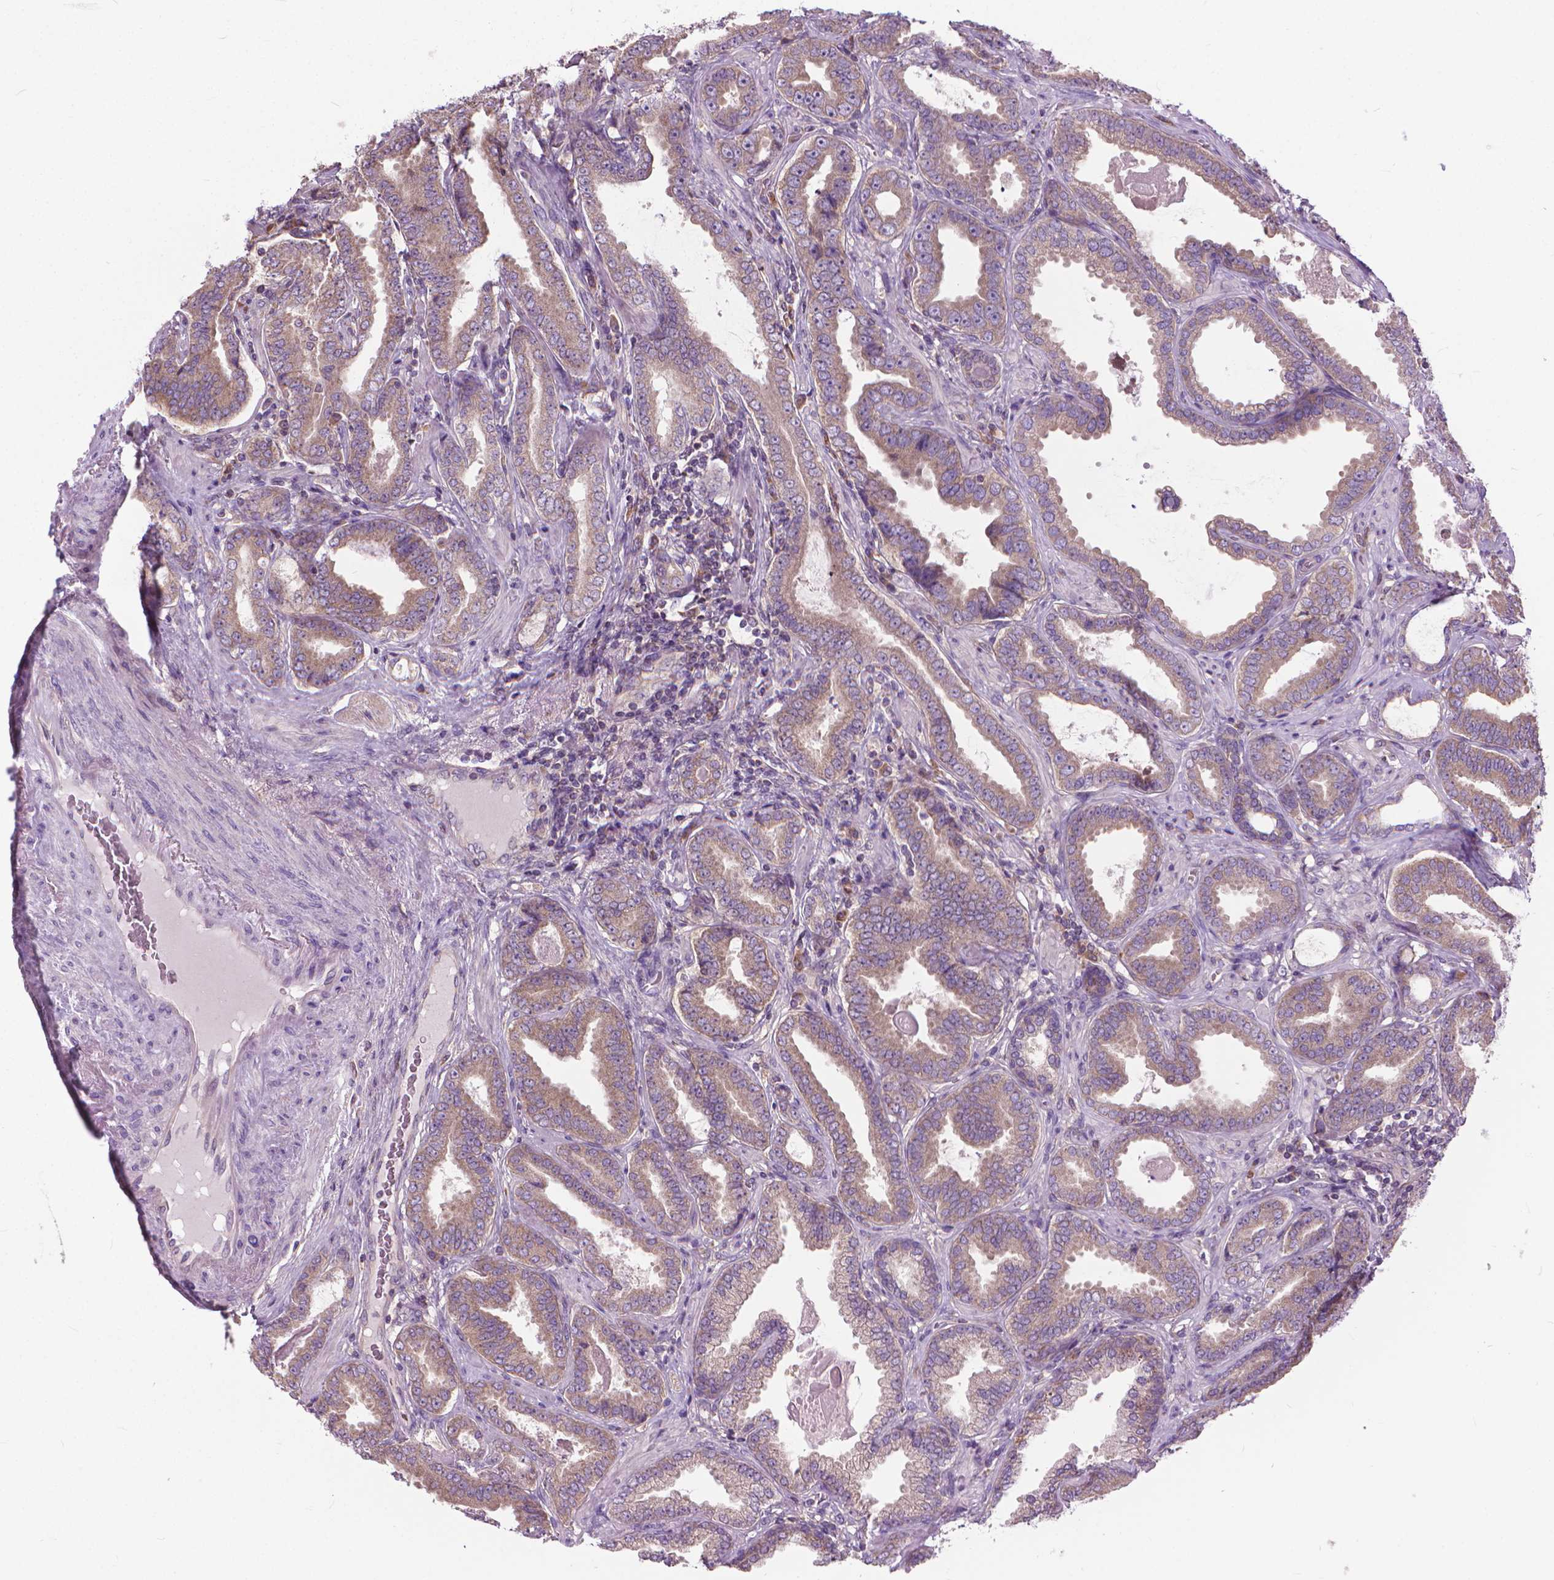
{"staining": {"intensity": "moderate", "quantity": ">75%", "location": "cytoplasmic/membranous"}, "tissue": "prostate cancer", "cell_type": "Tumor cells", "image_type": "cancer", "snomed": [{"axis": "morphology", "description": "Adenocarcinoma, NOS"}, {"axis": "topography", "description": "Prostate"}], "caption": "Moderate cytoplasmic/membranous positivity for a protein is appreciated in approximately >75% of tumor cells of prostate adenocarcinoma using immunohistochemistry.", "gene": "NUDT1", "patient": {"sex": "male", "age": 64}}